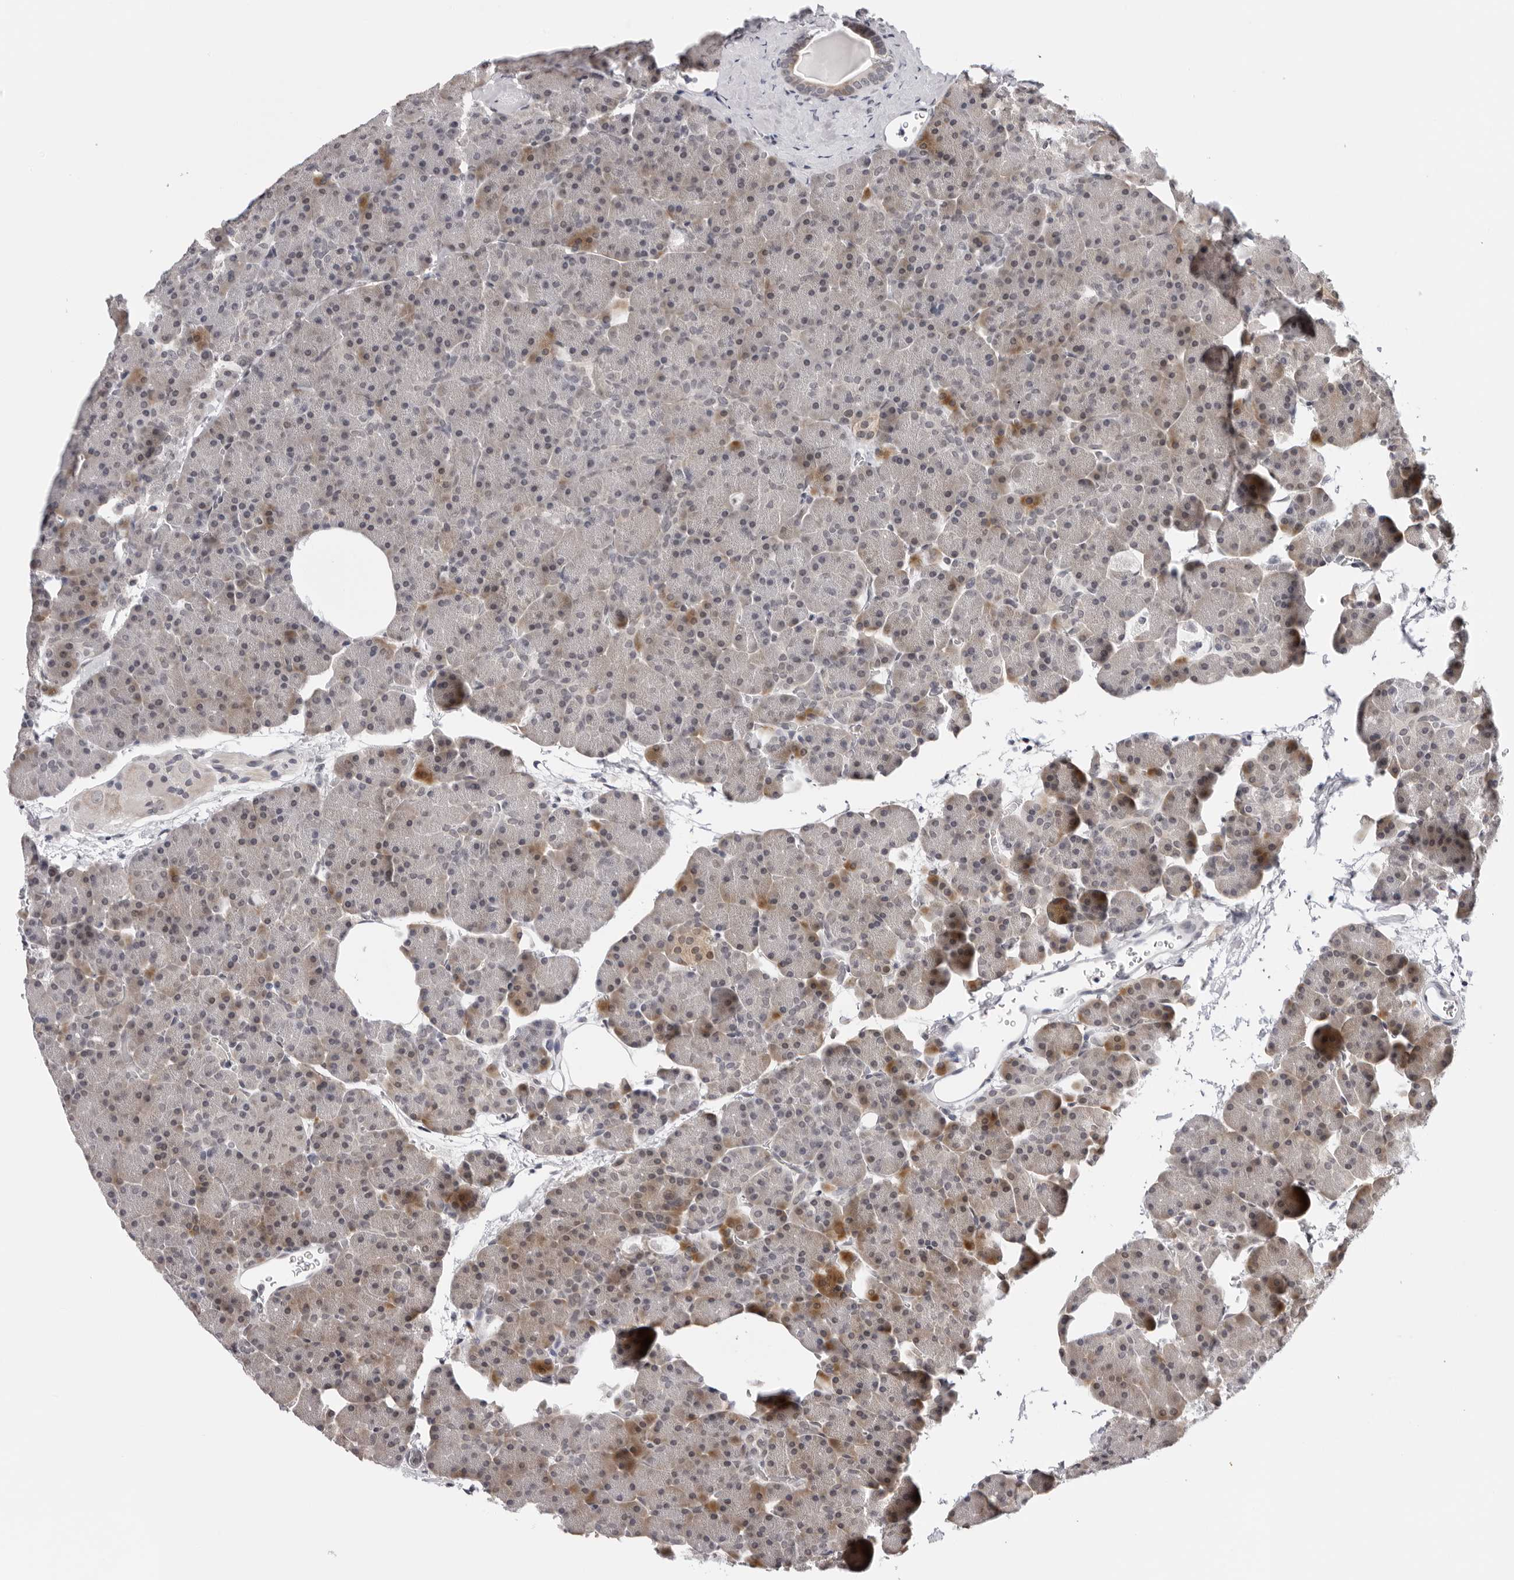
{"staining": {"intensity": "moderate", "quantity": "<25%", "location": "cytoplasmic/membranous,nuclear"}, "tissue": "pancreas", "cell_type": "Exocrine glandular cells", "image_type": "normal", "snomed": [{"axis": "morphology", "description": "Normal tissue, NOS"}, {"axis": "morphology", "description": "Carcinoid, malignant, NOS"}, {"axis": "topography", "description": "Pancreas"}], "caption": "A photomicrograph of pancreas stained for a protein shows moderate cytoplasmic/membranous,nuclear brown staining in exocrine glandular cells. (DAB (3,3'-diaminobenzidine) IHC, brown staining for protein, blue staining for nuclei).", "gene": "PRUNE1", "patient": {"sex": "female", "age": 35}}